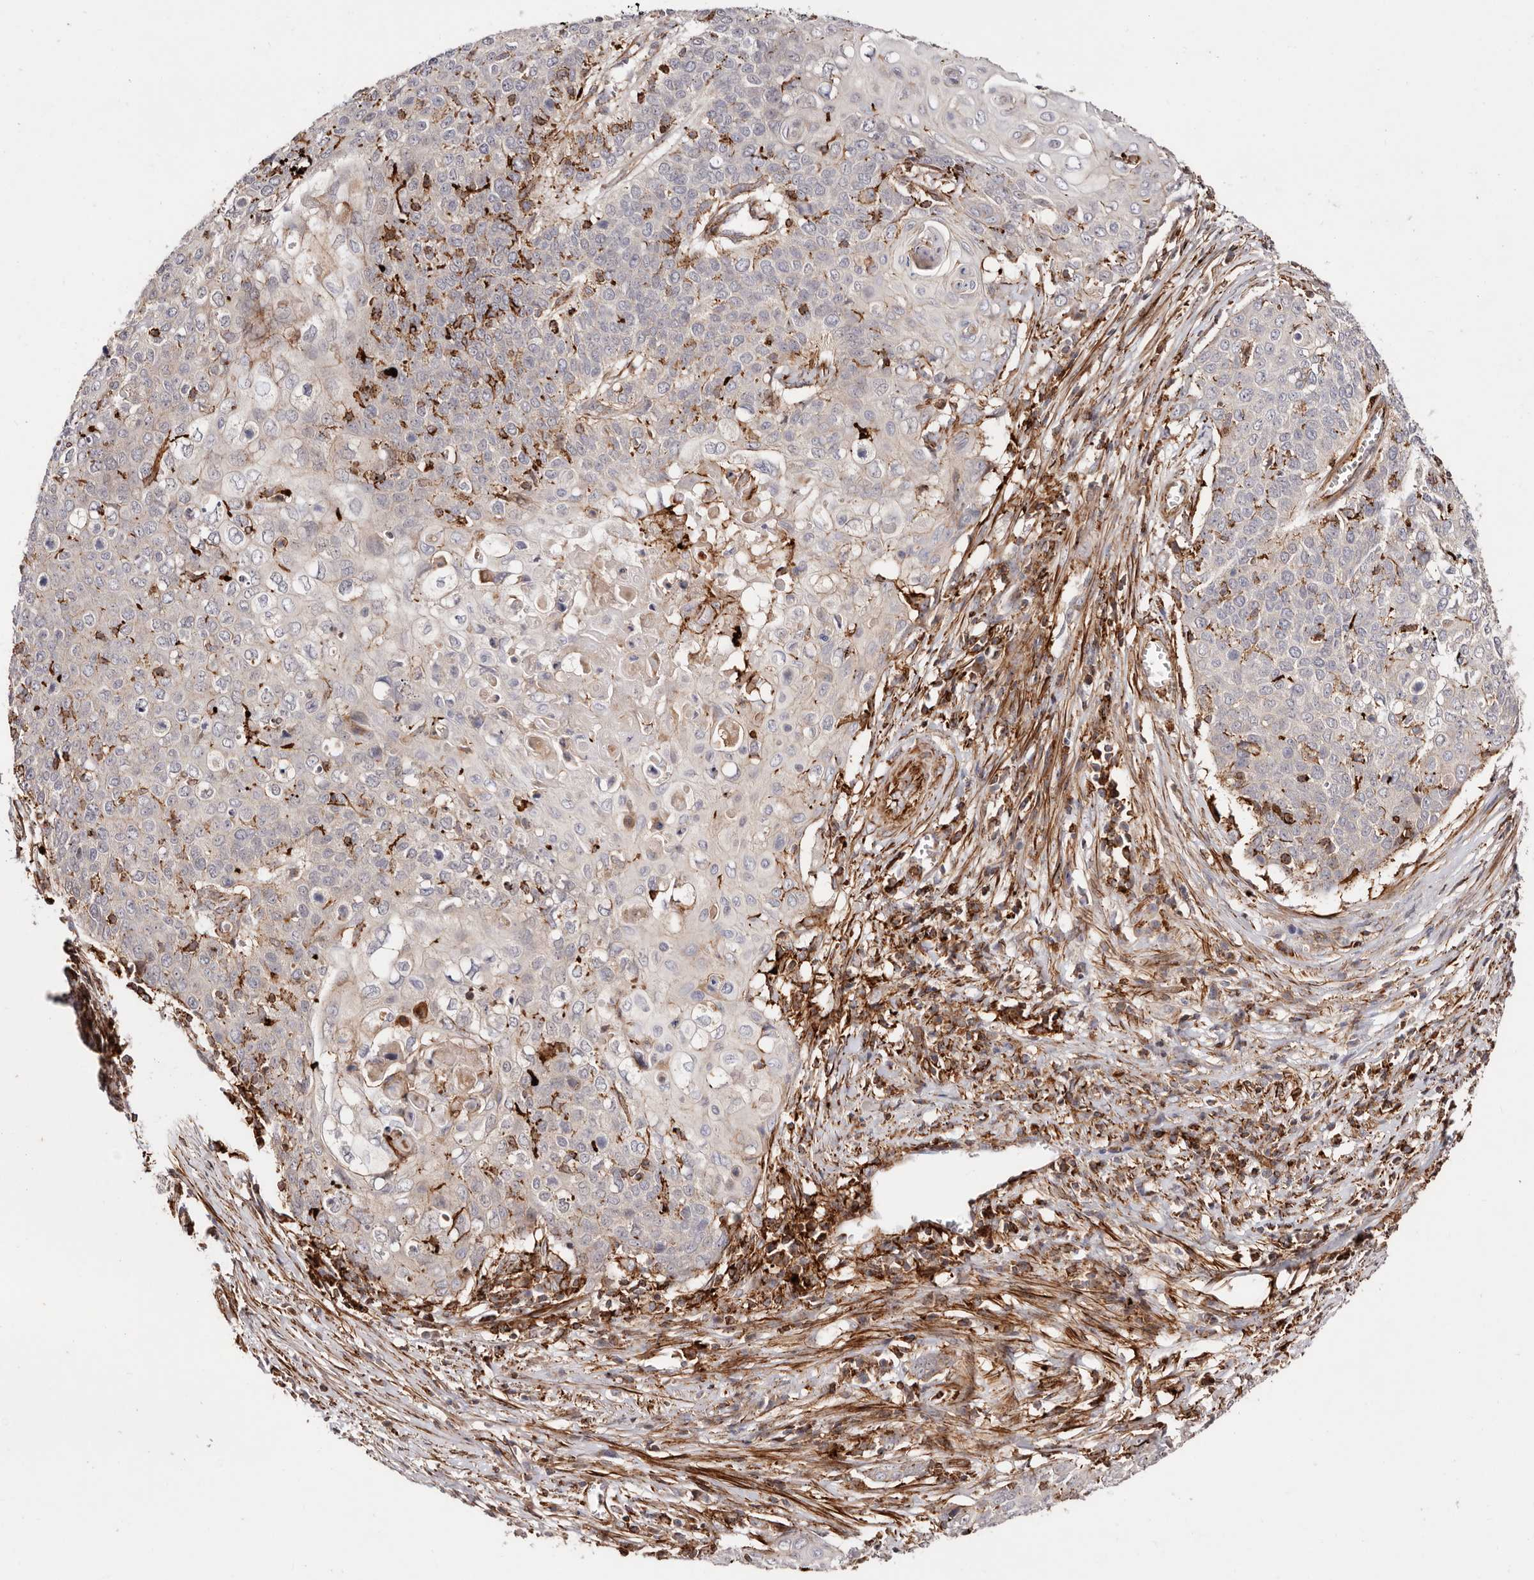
{"staining": {"intensity": "negative", "quantity": "none", "location": "none"}, "tissue": "cervical cancer", "cell_type": "Tumor cells", "image_type": "cancer", "snomed": [{"axis": "morphology", "description": "Squamous cell carcinoma, NOS"}, {"axis": "topography", "description": "Cervix"}], "caption": "Tumor cells are negative for protein expression in human cervical cancer (squamous cell carcinoma).", "gene": "PTPN22", "patient": {"sex": "female", "age": 39}}